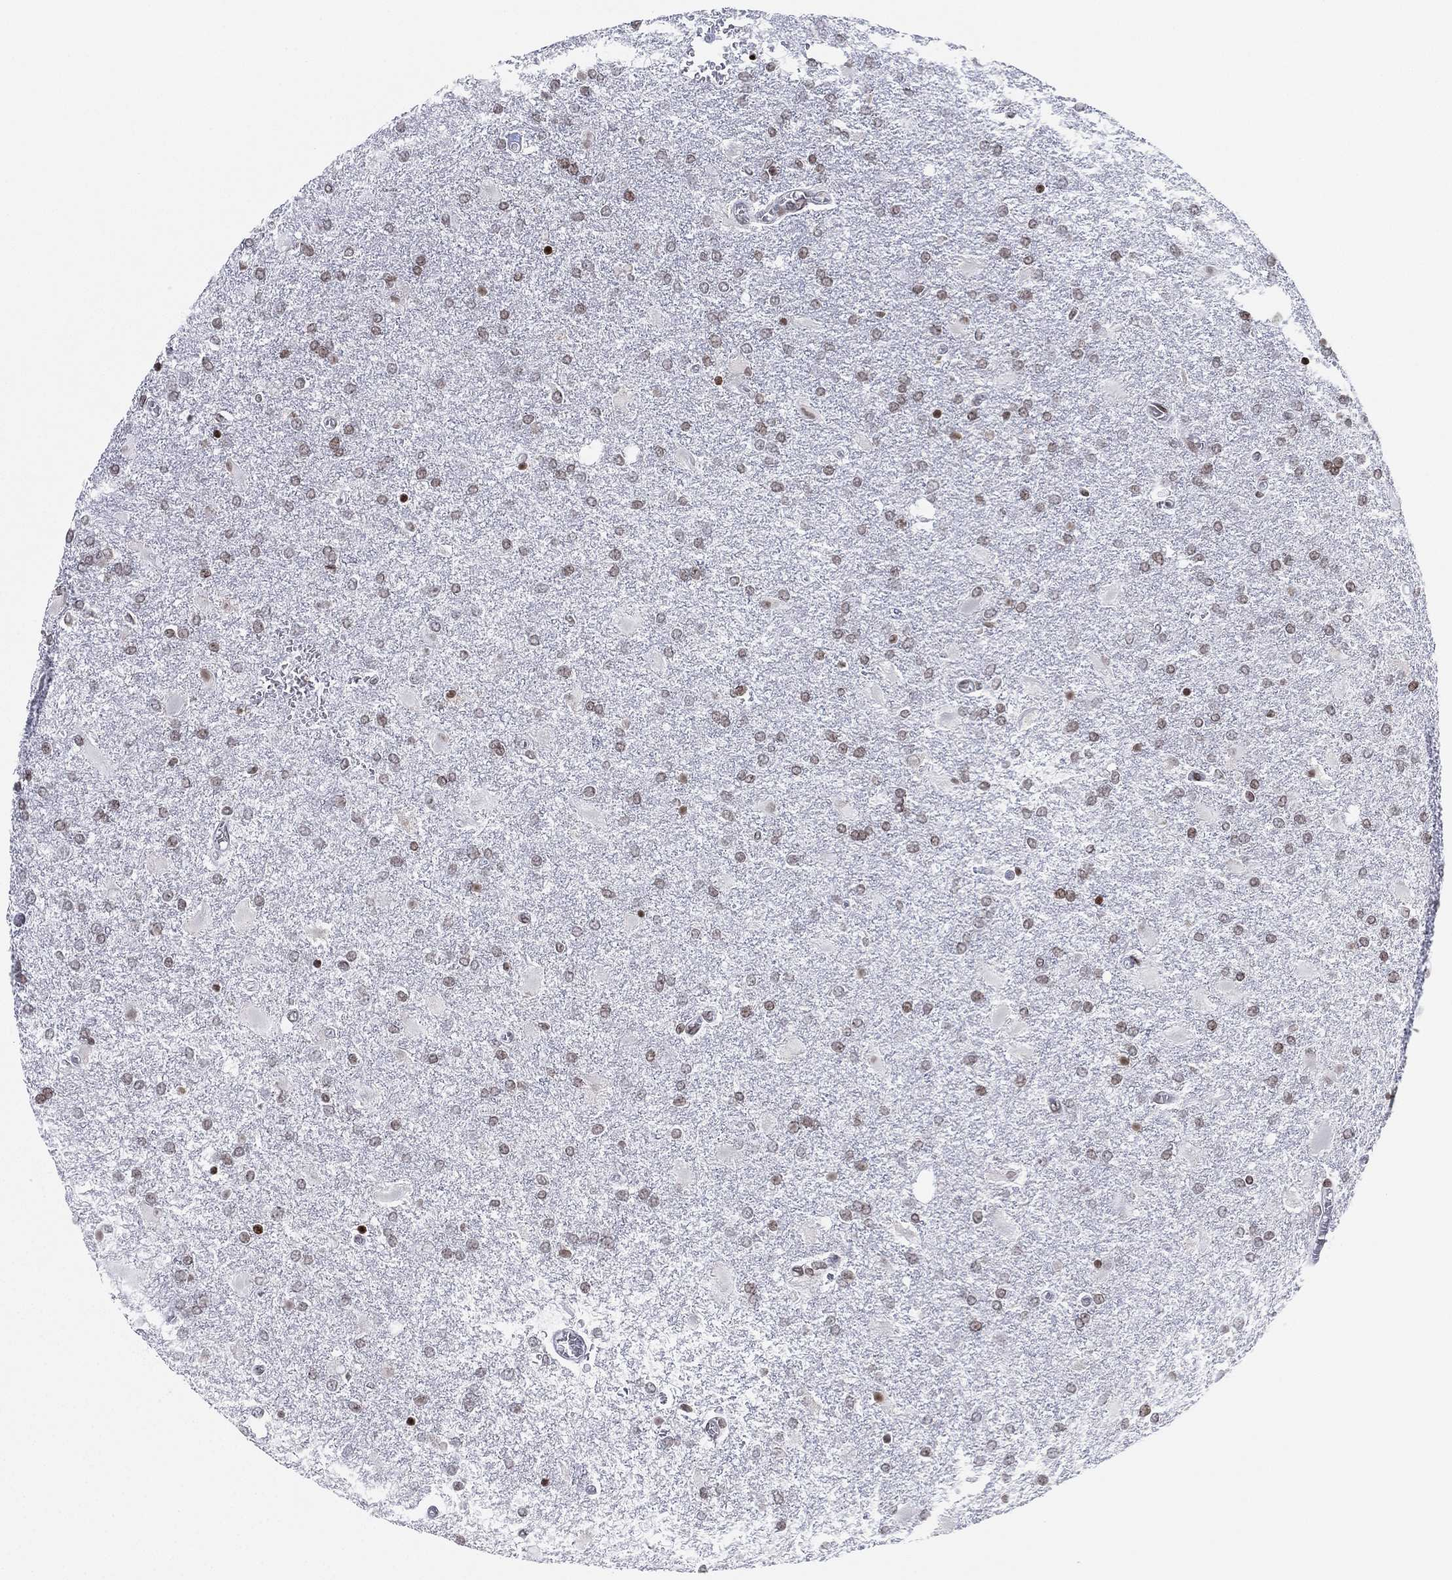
{"staining": {"intensity": "weak", "quantity": "25%-75%", "location": "nuclear"}, "tissue": "glioma", "cell_type": "Tumor cells", "image_type": "cancer", "snomed": [{"axis": "morphology", "description": "Glioma, malignant, High grade"}, {"axis": "topography", "description": "Cerebral cortex"}], "caption": "The image displays immunohistochemical staining of glioma. There is weak nuclear staining is seen in approximately 25%-75% of tumor cells. (DAB = brown stain, brightfield microscopy at high magnification).", "gene": "MFSD14A", "patient": {"sex": "male", "age": 79}}